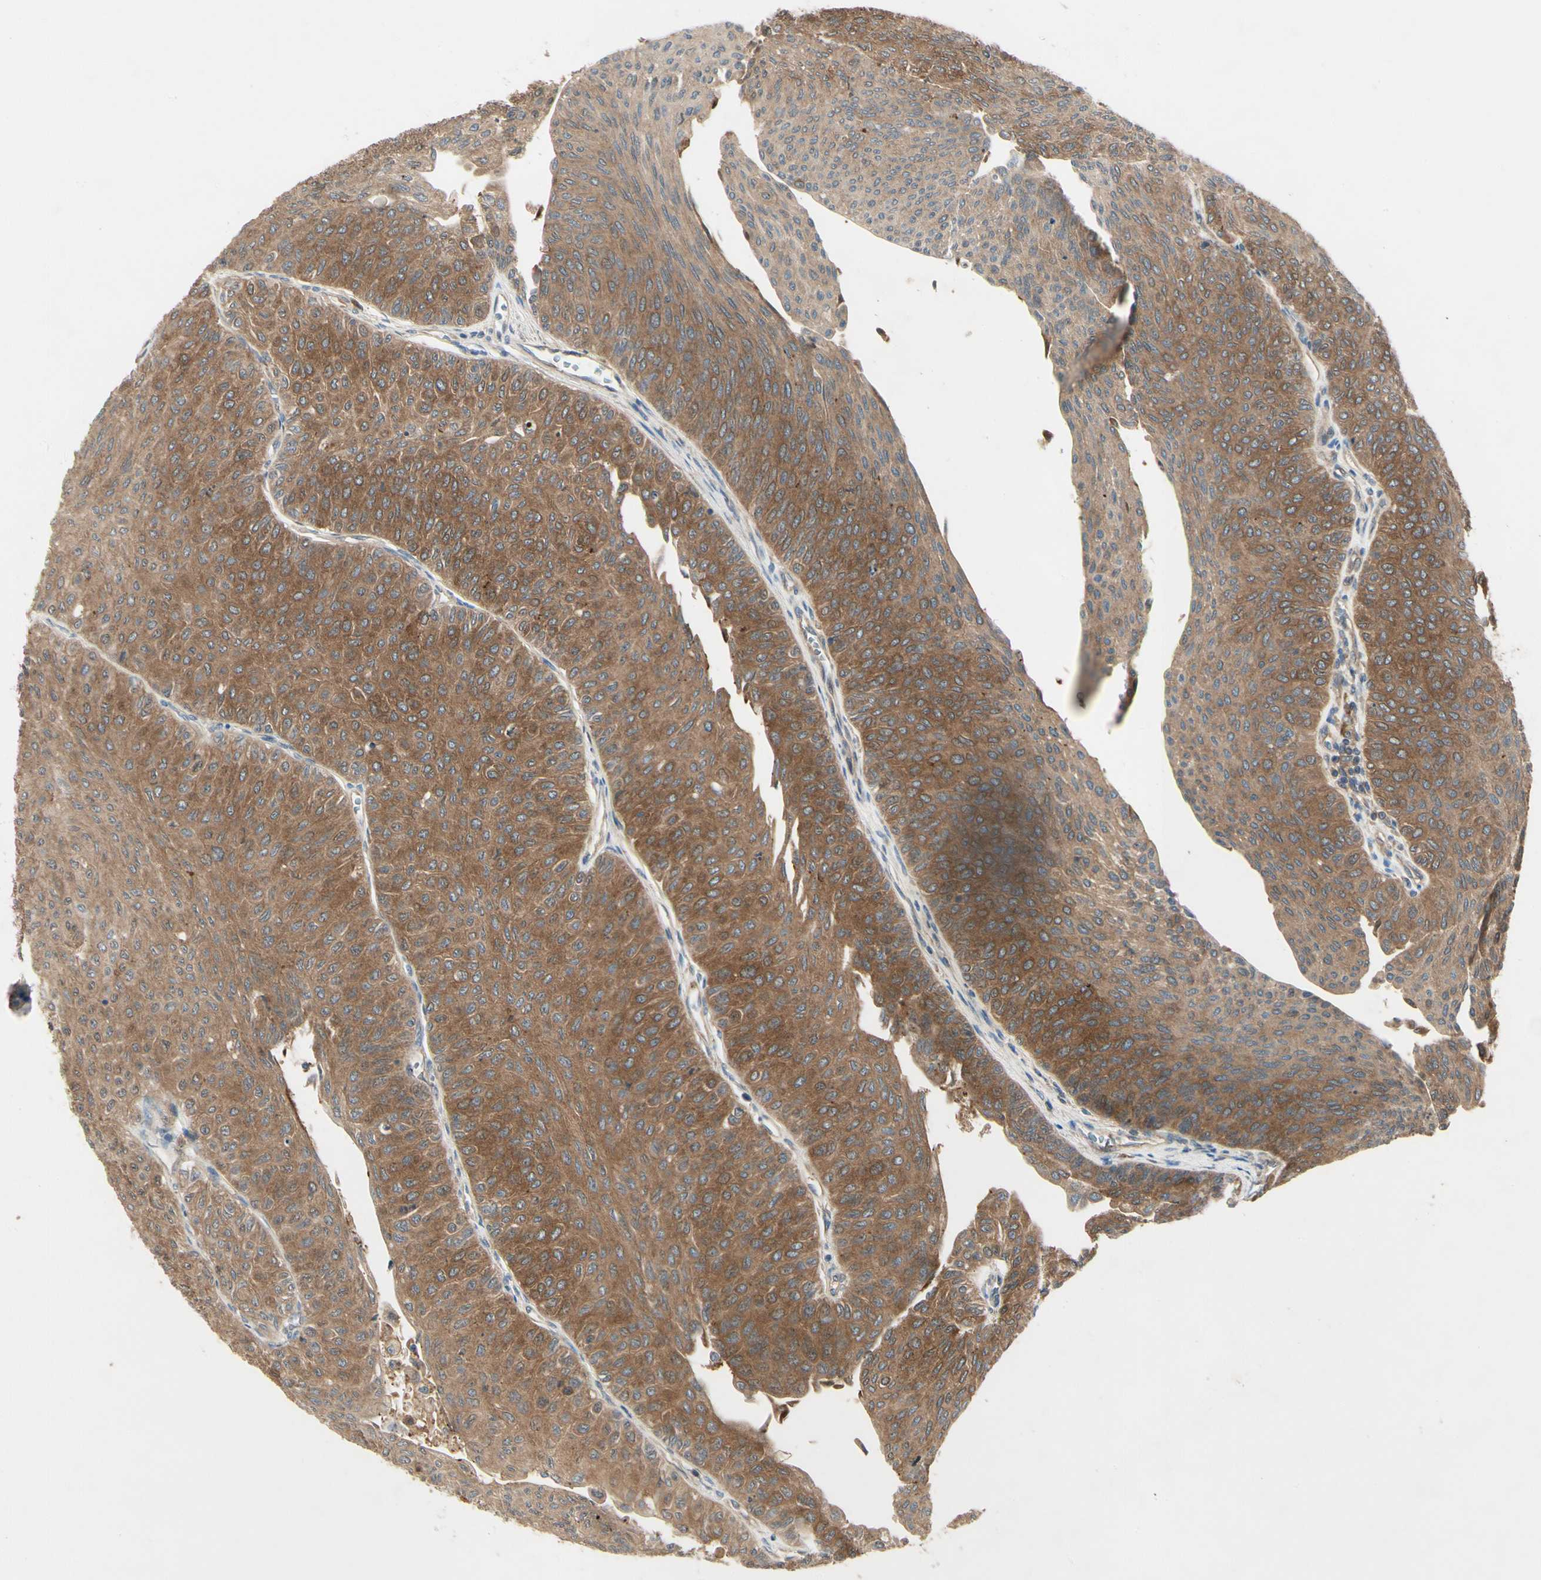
{"staining": {"intensity": "moderate", "quantity": ">75%", "location": "cytoplasmic/membranous"}, "tissue": "urothelial cancer", "cell_type": "Tumor cells", "image_type": "cancer", "snomed": [{"axis": "morphology", "description": "Urothelial carcinoma, Low grade"}, {"axis": "topography", "description": "Urinary bladder"}], "caption": "IHC (DAB) staining of urothelial cancer demonstrates moderate cytoplasmic/membranous protein expression in about >75% of tumor cells.", "gene": "NME1-NME2", "patient": {"sex": "male", "age": 78}}